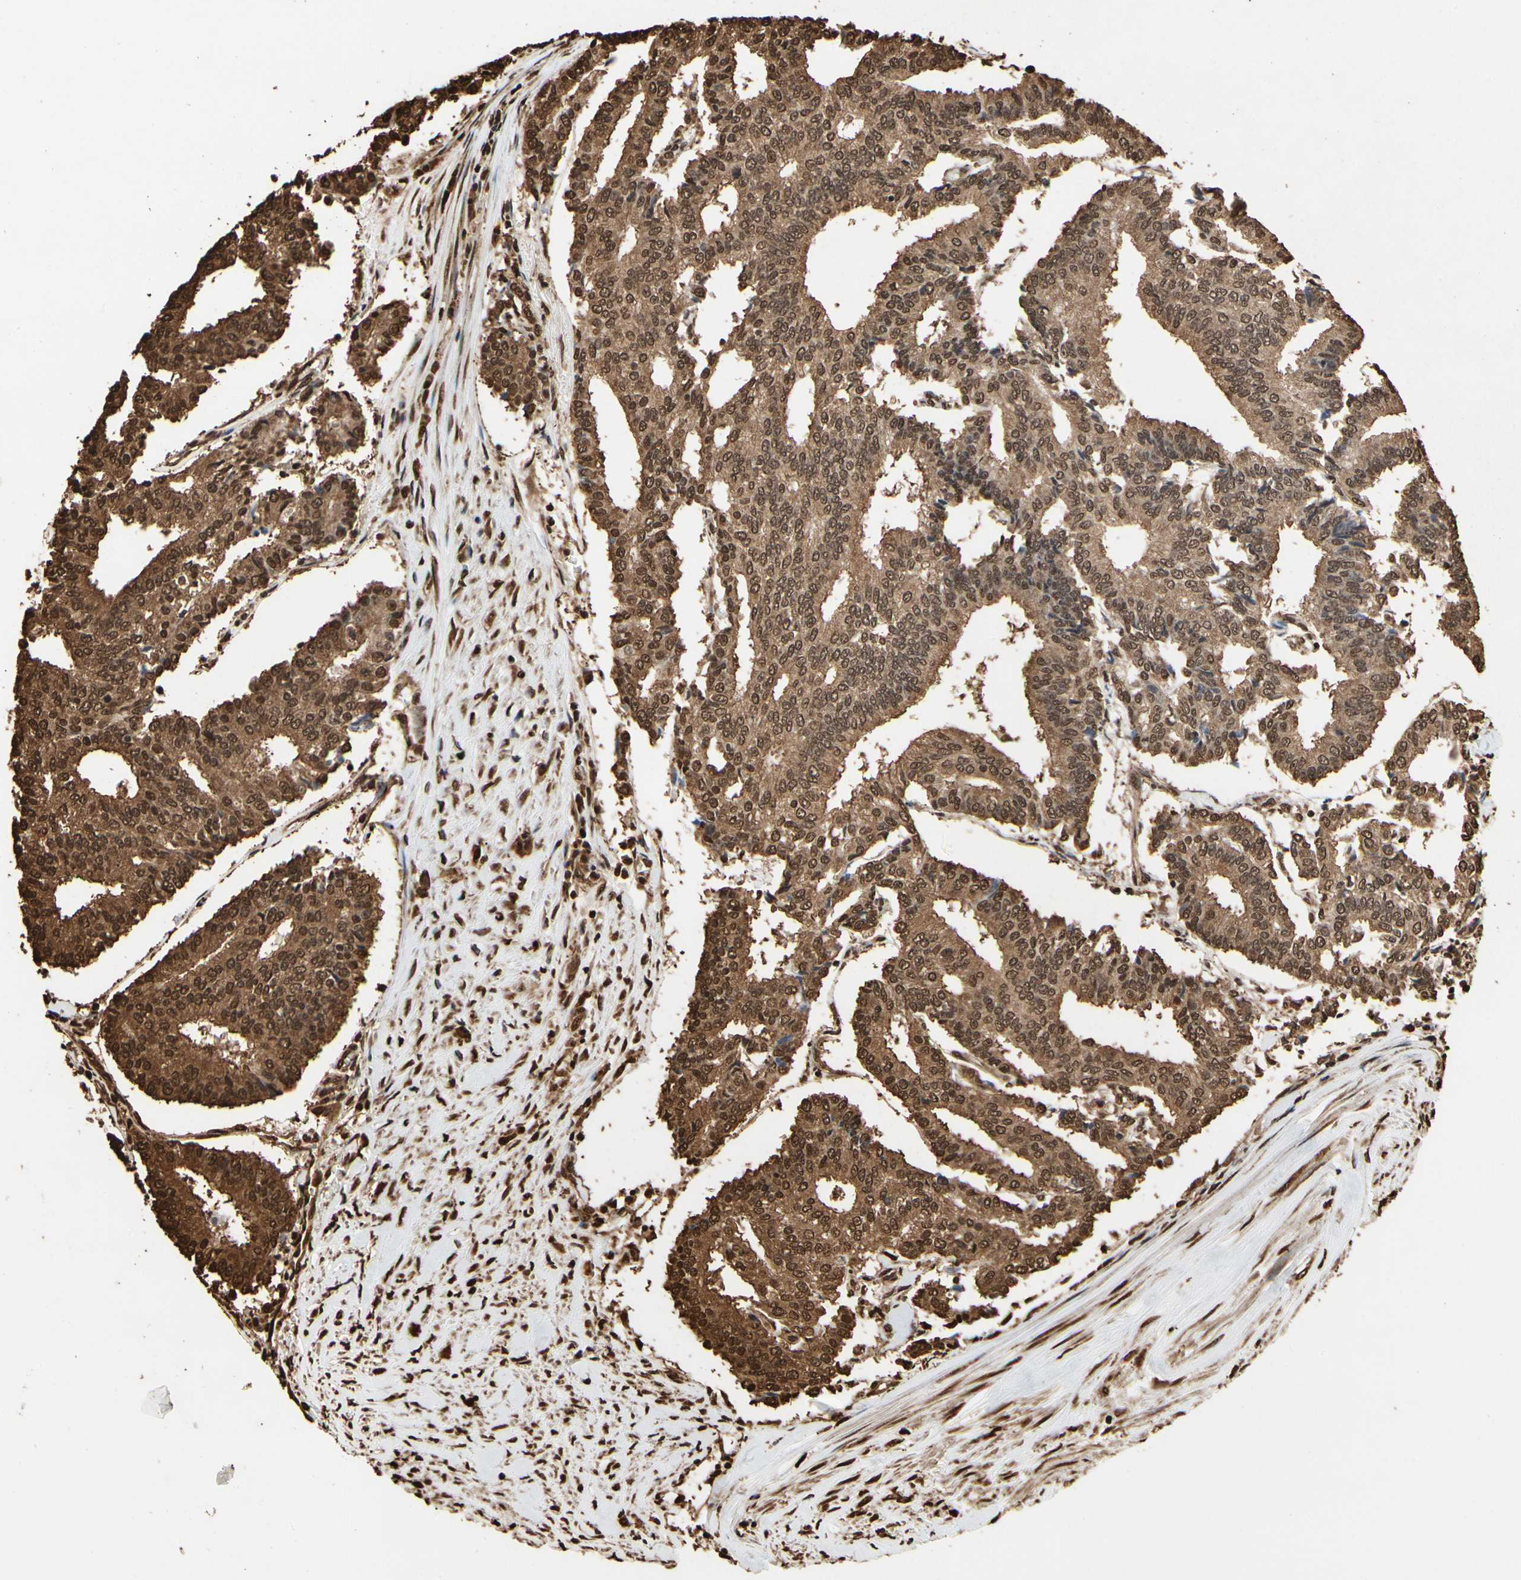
{"staining": {"intensity": "strong", "quantity": ">75%", "location": "cytoplasmic/membranous,nuclear"}, "tissue": "prostate cancer", "cell_type": "Tumor cells", "image_type": "cancer", "snomed": [{"axis": "morphology", "description": "Adenocarcinoma, High grade"}, {"axis": "topography", "description": "Prostate"}], "caption": "The image exhibits a brown stain indicating the presence of a protein in the cytoplasmic/membranous and nuclear of tumor cells in adenocarcinoma (high-grade) (prostate).", "gene": "HNRNPK", "patient": {"sex": "male", "age": 55}}